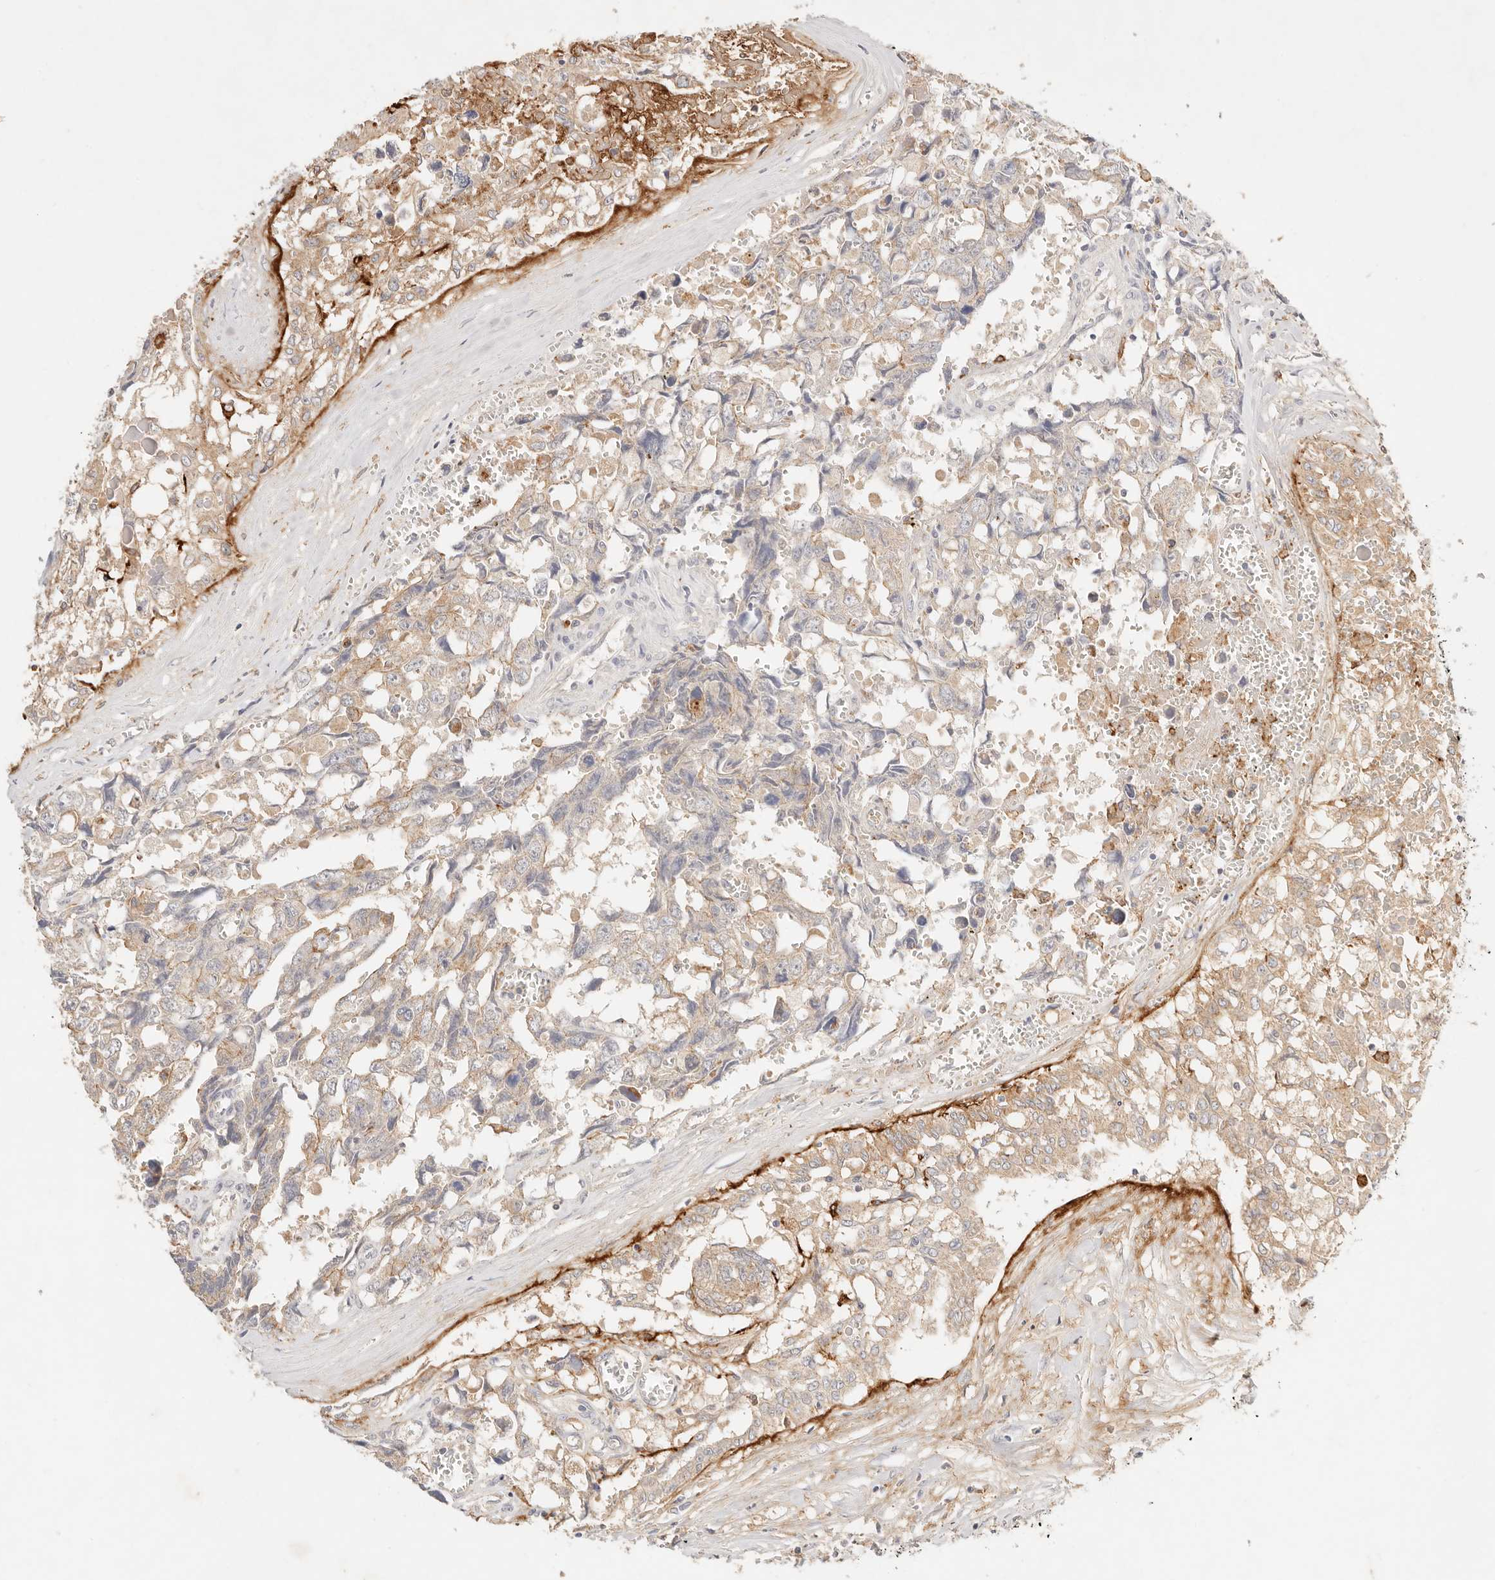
{"staining": {"intensity": "weak", "quantity": "25%-75%", "location": "cytoplasmic/membranous"}, "tissue": "testis cancer", "cell_type": "Tumor cells", "image_type": "cancer", "snomed": [{"axis": "morphology", "description": "Carcinoma, Embryonal, NOS"}, {"axis": "topography", "description": "Testis"}], "caption": "IHC (DAB) staining of human testis cancer (embryonal carcinoma) displays weak cytoplasmic/membranous protein expression in approximately 25%-75% of tumor cells.", "gene": "HK2", "patient": {"sex": "male", "age": 31}}